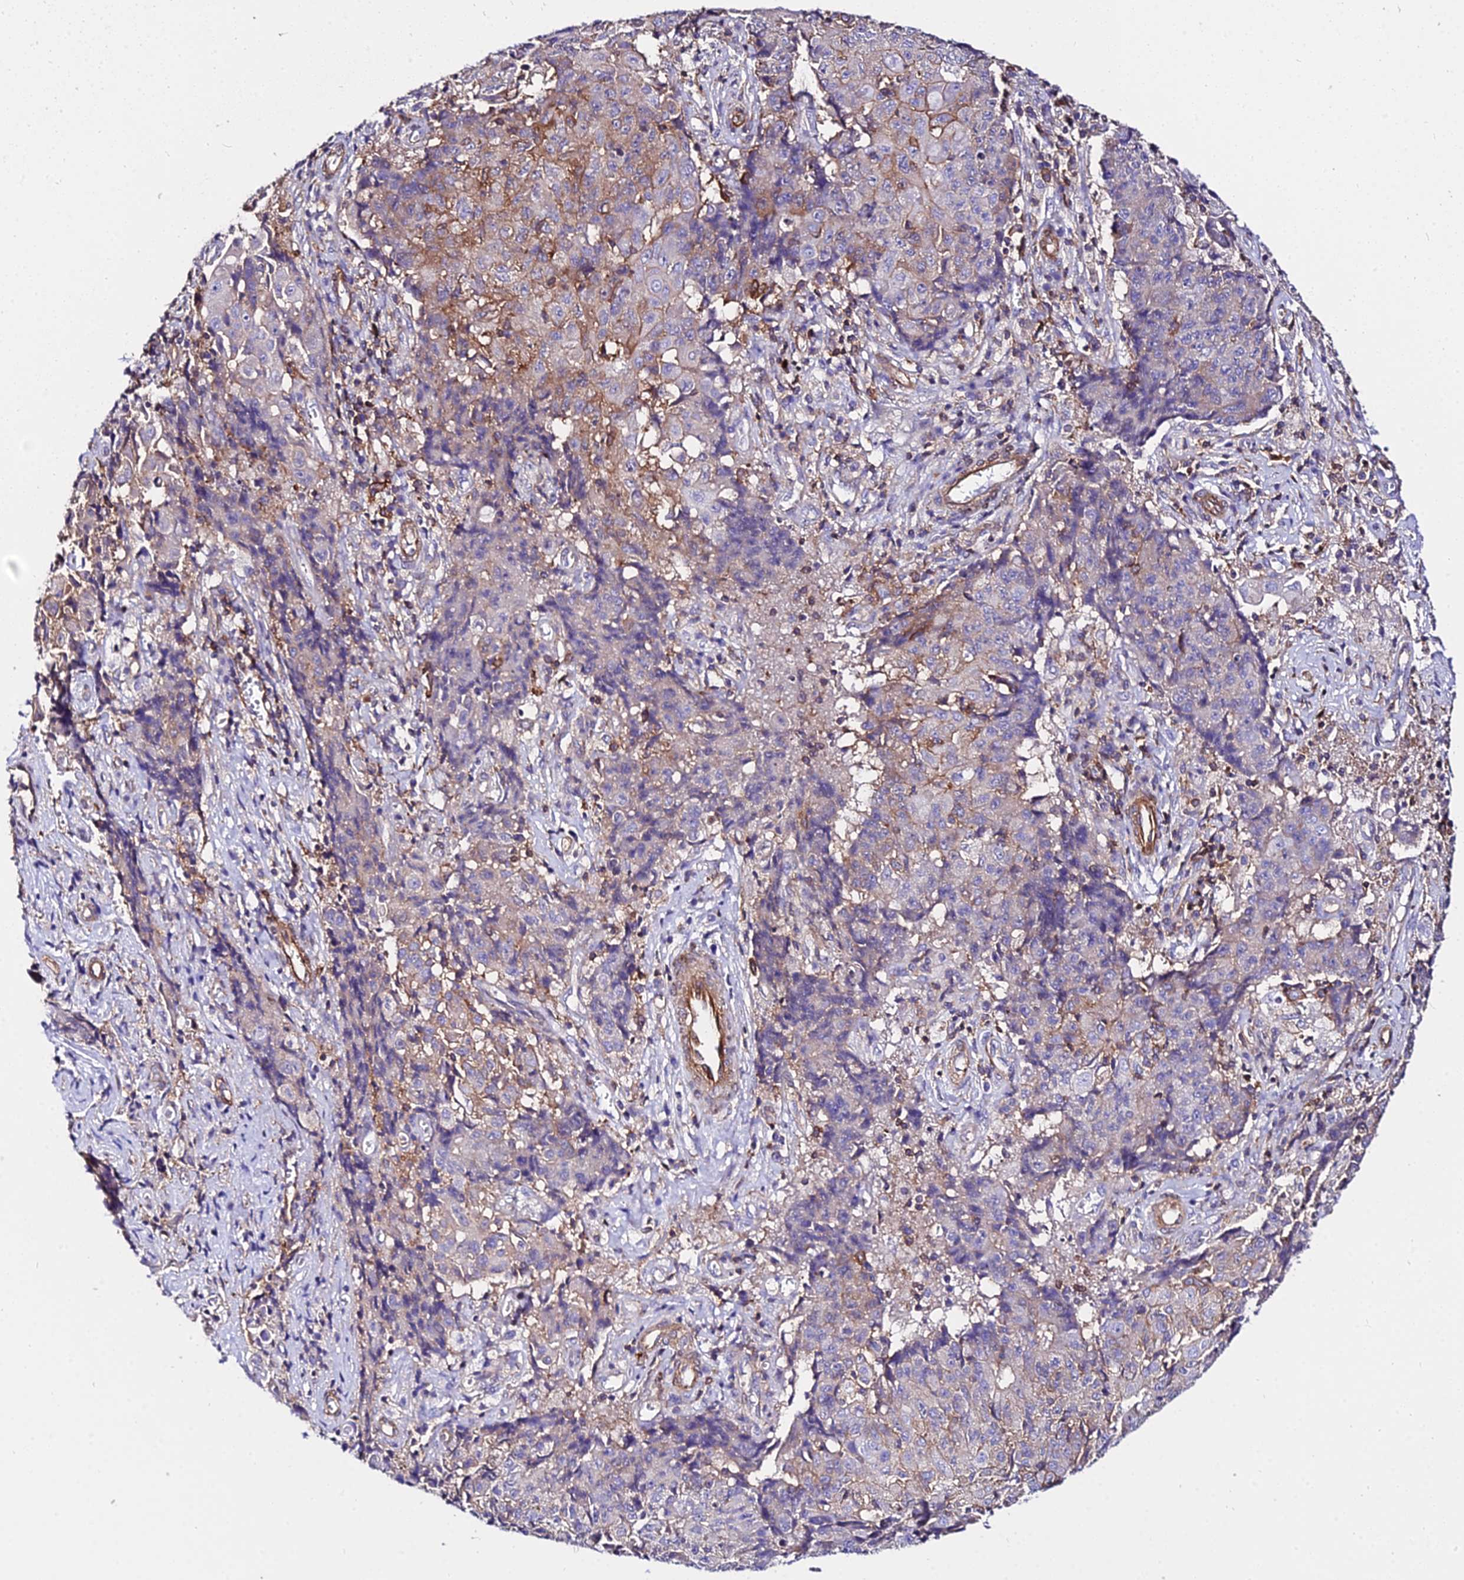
{"staining": {"intensity": "moderate", "quantity": "<25%", "location": "cytoplasmic/membranous"}, "tissue": "ovarian cancer", "cell_type": "Tumor cells", "image_type": "cancer", "snomed": [{"axis": "morphology", "description": "Carcinoma, endometroid"}, {"axis": "topography", "description": "Ovary"}], "caption": "Moderate cytoplasmic/membranous staining for a protein is appreciated in approximately <25% of tumor cells of ovarian cancer using immunohistochemistry (IHC).", "gene": "CSRP1", "patient": {"sex": "female", "age": 42}}